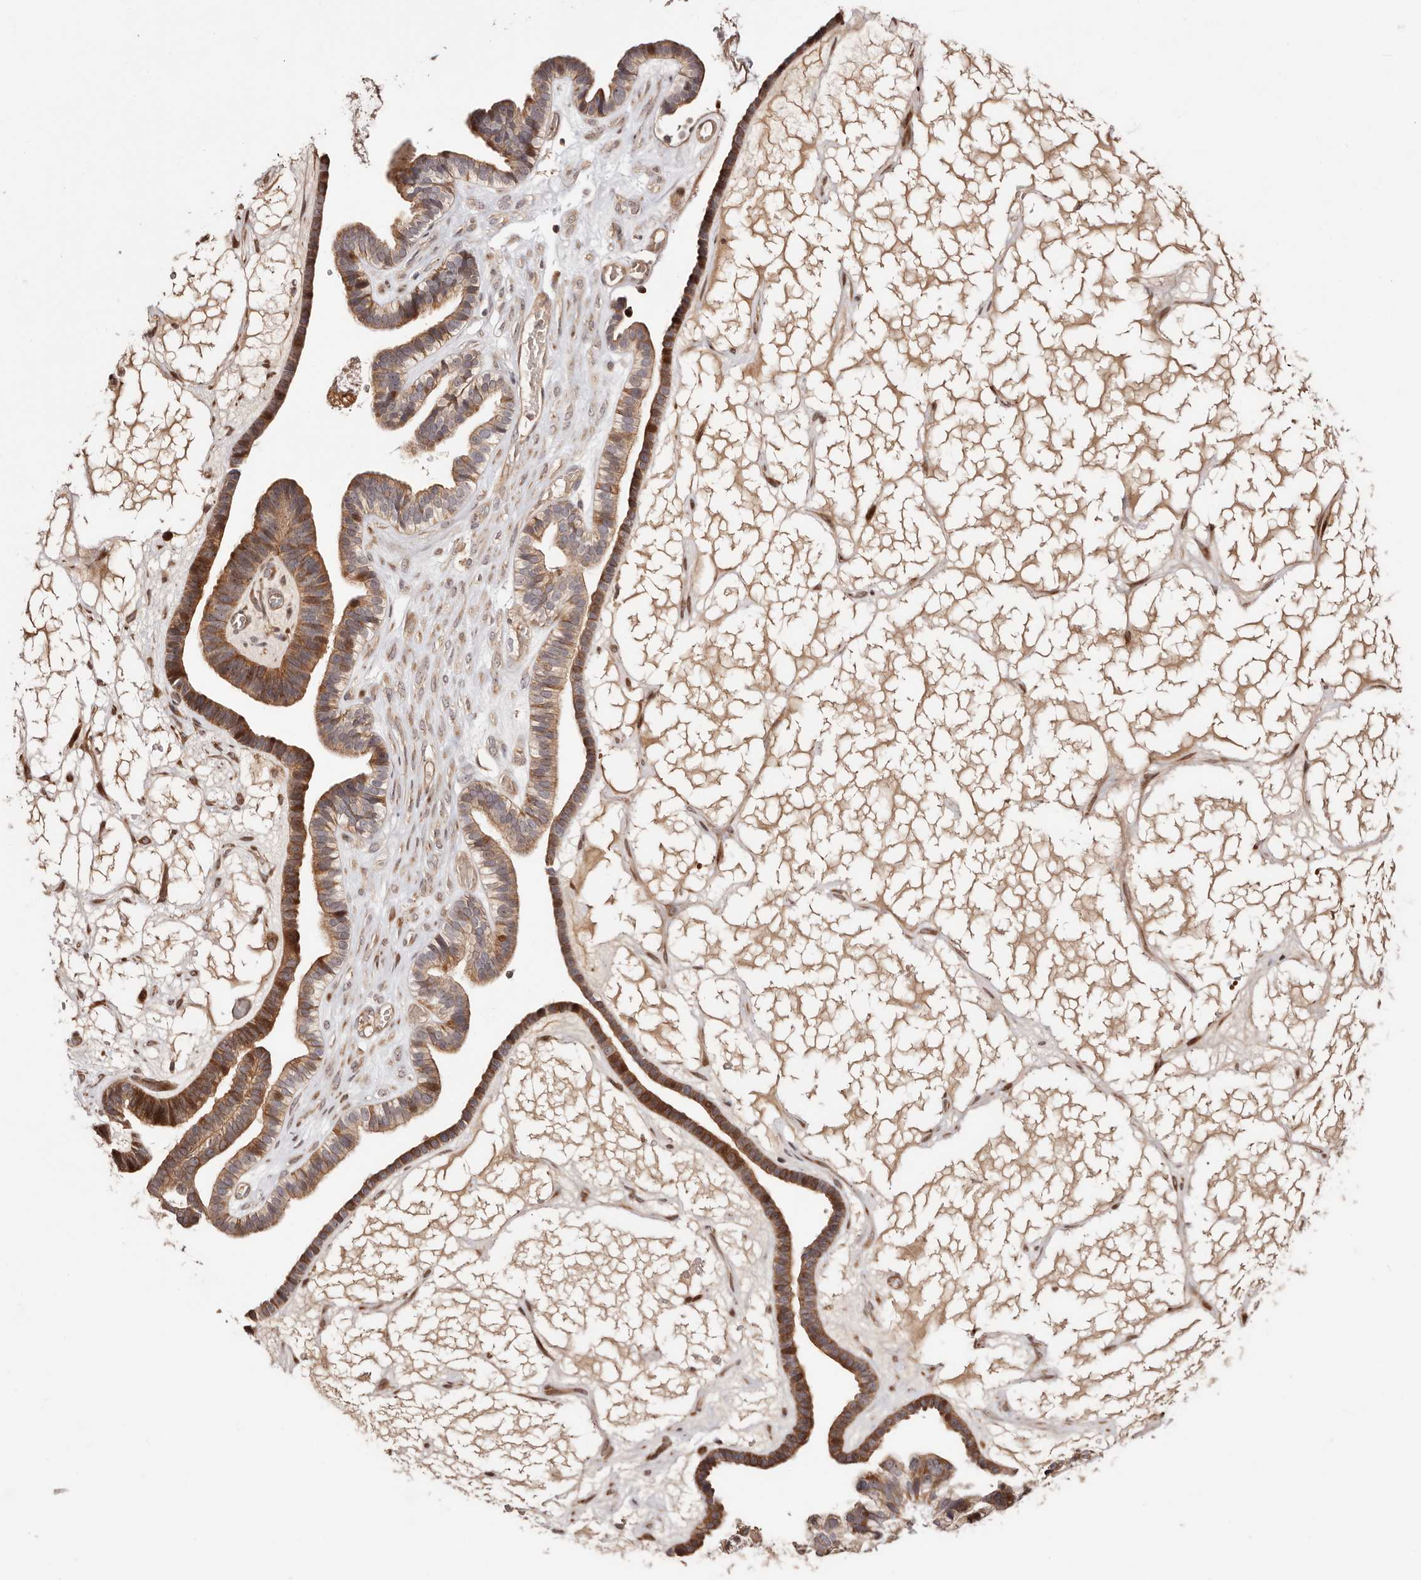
{"staining": {"intensity": "moderate", "quantity": ">75%", "location": "cytoplasmic/membranous"}, "tissue": "ovarian cancer", "cell_type": "Tumor cells", "image_type": "cancer", "snomed": [{"axis": "morphology", "description": "Cystadenocarcinoma, serous, NOS"}, {"axis": "topography", "description": "Ovary"}], "caption": "High-power microscopy captured an IHC image of ovarian cancer (serous cystadenocarcinoma), revealing moderate cytoplasmic/membranous positivity in about >75% of tumor cells.", "gene": "PTPN22", "patient": {"sex": "female", "age": 56}}